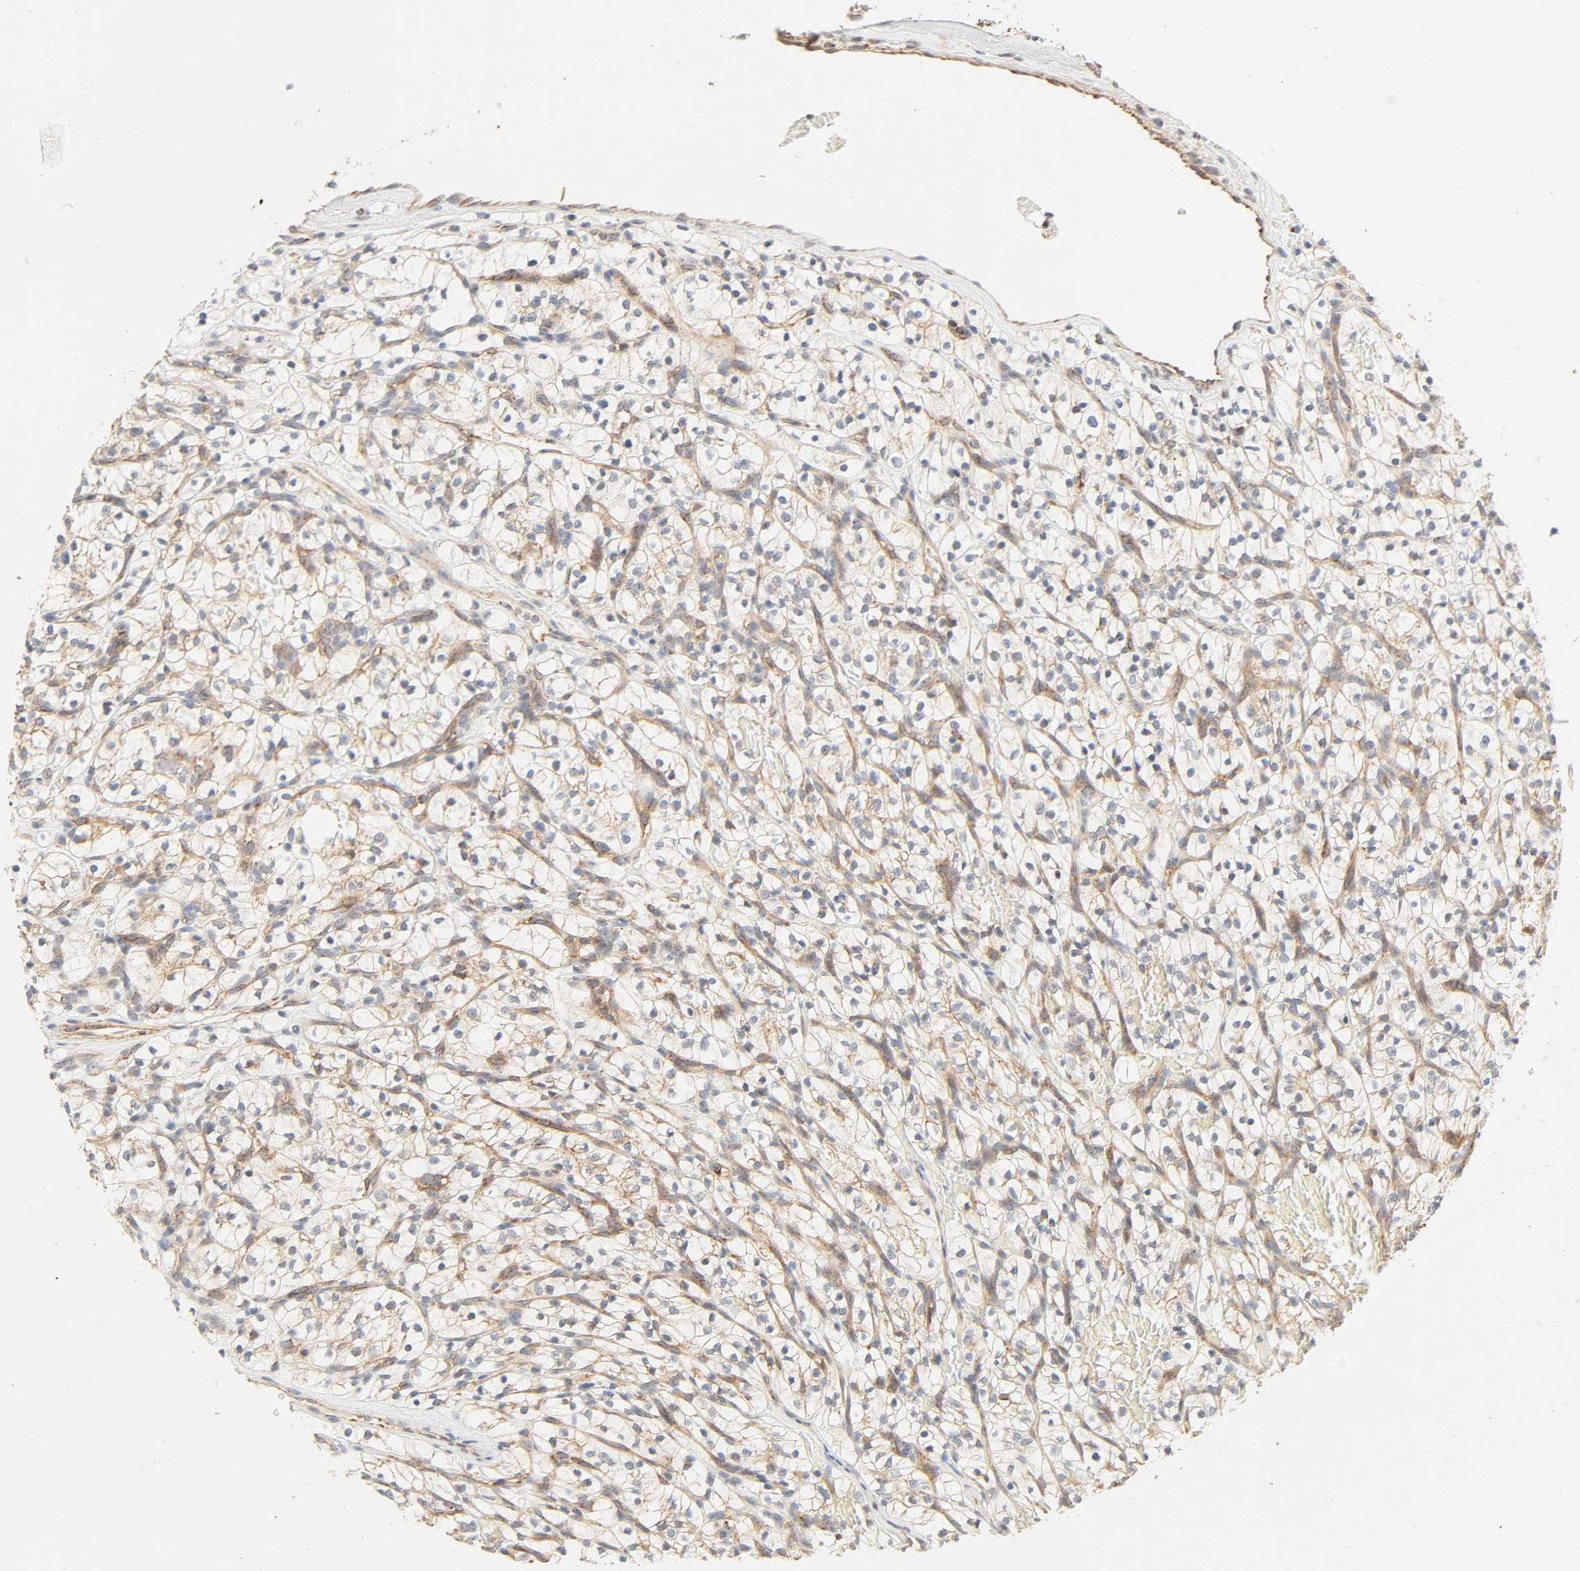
{"staining": {"intensity": "moderate", "quantity": "25%-75%", "location": "cytoplasmic/membranous"}, "tissue": "renal cancer", "cell_type": "Tumor cells", "image_type": "cancer", "snomed": [{"axis": "morphology", "description": "Adenocarcinoma, NOS"}, {"axis": "topography", "description": "Kidney"}], "caption": "IHC staining of adenocarcinoma (renal), which demonstrates medium levels of moderate cytoplasmic/membranous positivity in approximately 25%-75% of tumor cells indicating moderate cytoplasmic/membranous protein positivity. The staining was performed using DAB (3,3'-diaminobenzidine) (brown) for protein detection and nuclei were counterstained in hematoxylin (blue).", "gene": "ZMAT5", "patient": {"sex": "female", "age": 57}}